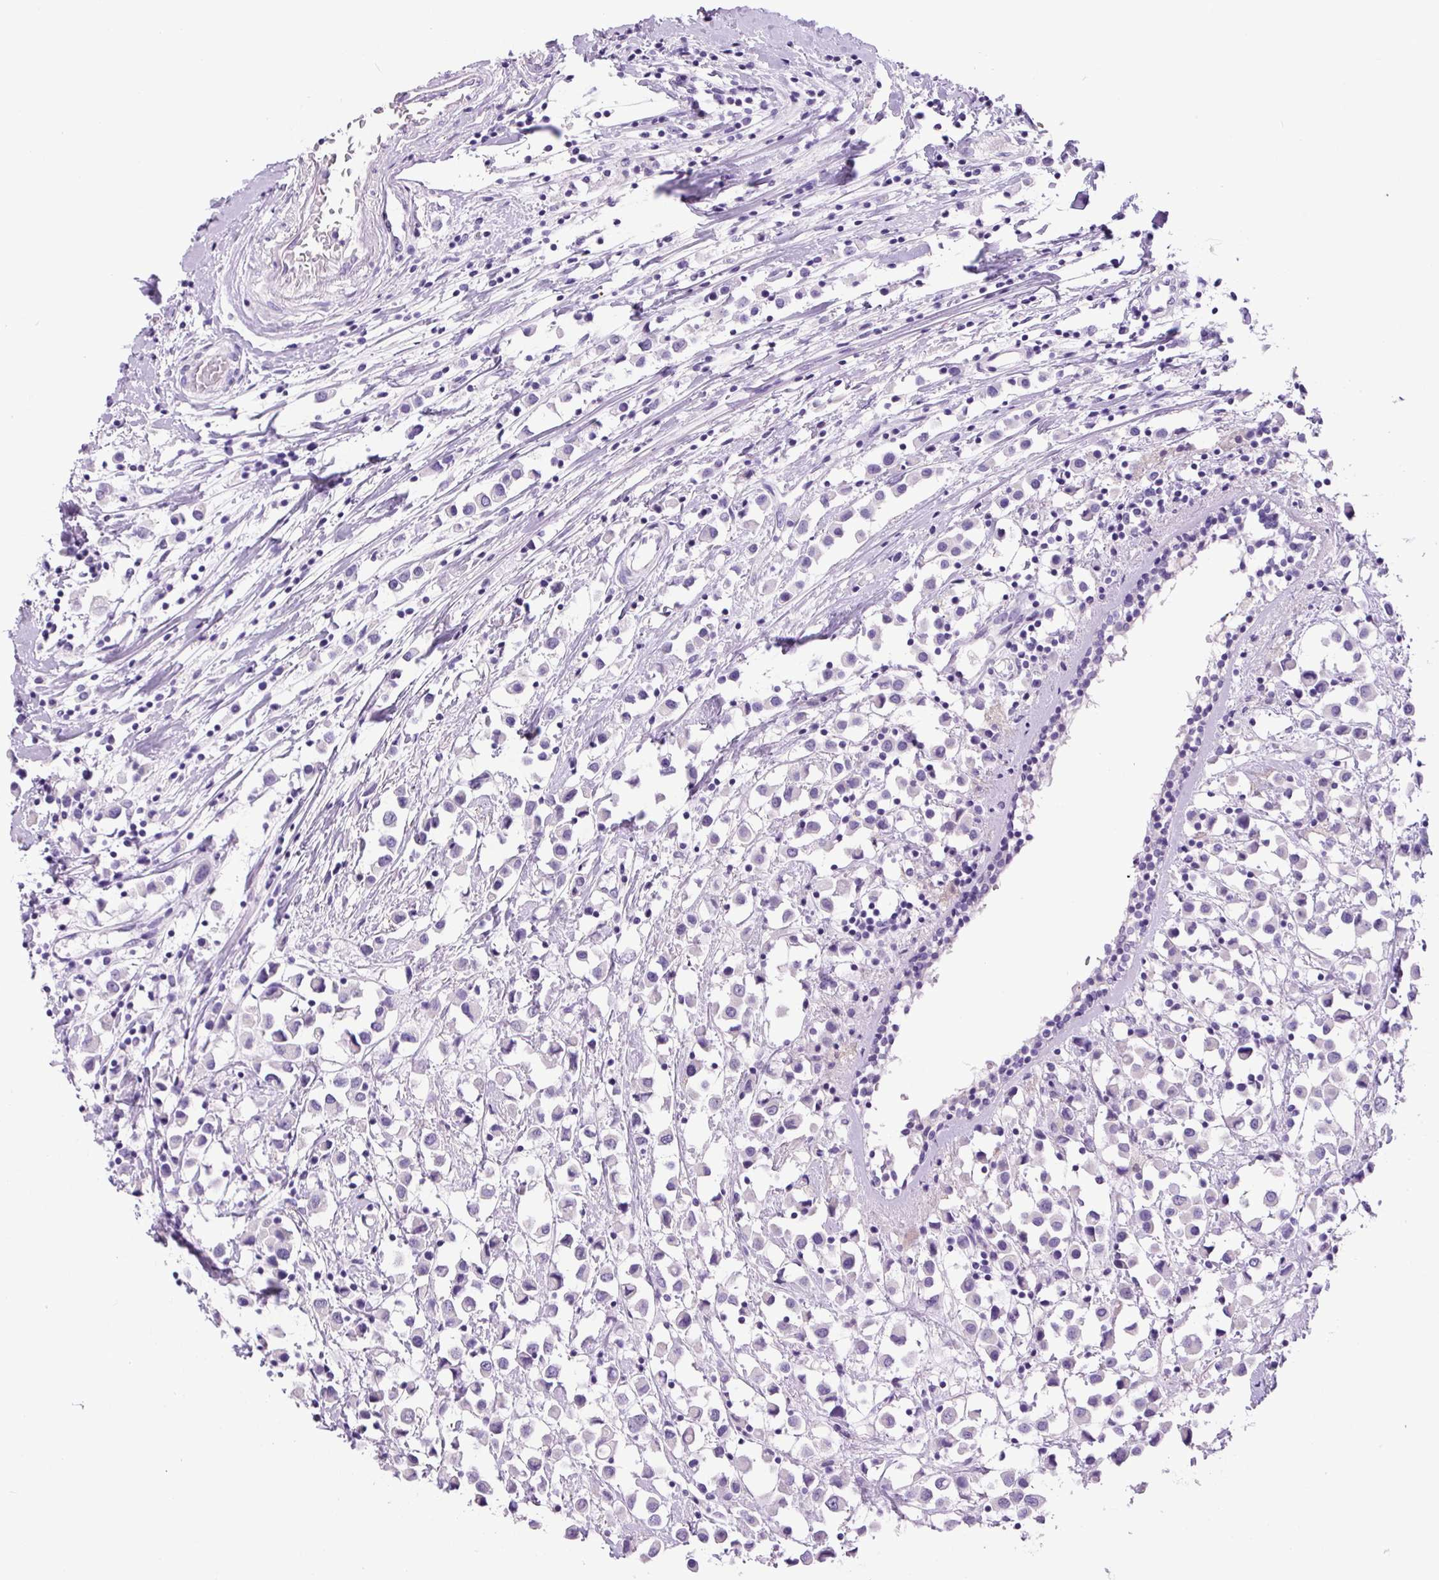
{"staining": {"intensity": "negative", "quantity": "none", "location": "none"}, "tissue": "breast cancer", "cell_type": "Tumor cells", "image_type": "cancer", "snomed": [{"axis": "morphology", "description": "Duct carcinoma"}, {"axis": "topography", "description": "Breast"}], "caption": "IHC photomicrograph of neoplastic tissue: breast cancer (invasive ductal carcinoma) stained with DAB displays no significant protein positivity in tumor cells.", "gene": "CHGA", "patient": {"sex": "female", "age": 61}}